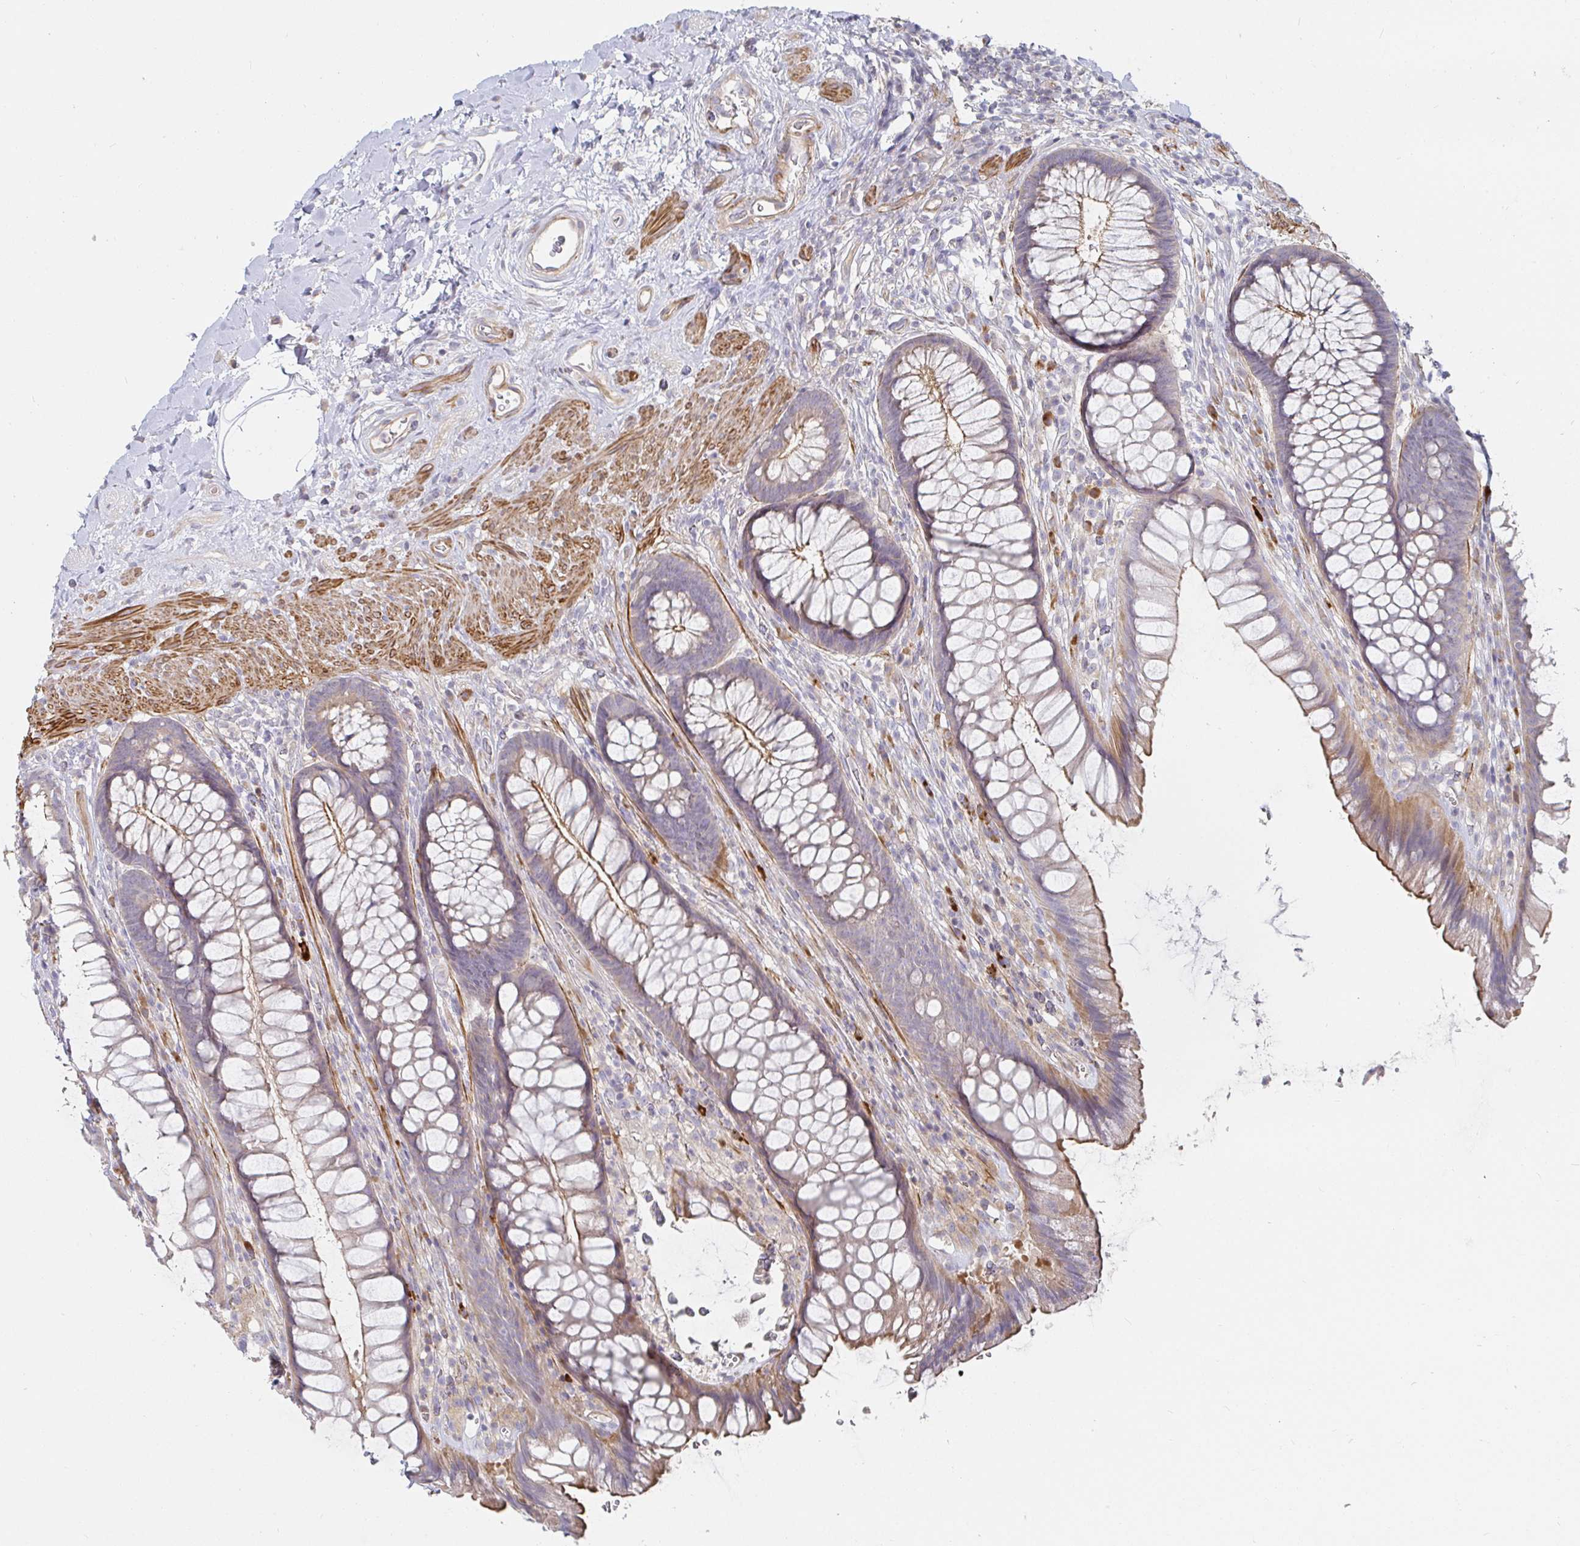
{"staining": {"intensity": "moderate", "quantity": "25%-75%", "location": "cytoplasmic/membranous"}, "tissue": "rectum", "cell_type": "Glandular cells", "image_type": "normal", "snomed": [{"axis": "morphology", "description": "Normal tissue, NOS"}, {"axis": "topography", "description": "Rectum"}], "caption": "DAB immunohistochemical staining of benign human rectum reveals moderate cytoplasmic/membranous protein expression in about 25%-75% of glandular cells. Ihc stains the protein of interest in brown and the nuclei are stained blue.", "gene": "SSH2", "patient": {"sex": "male", "age": 53}}